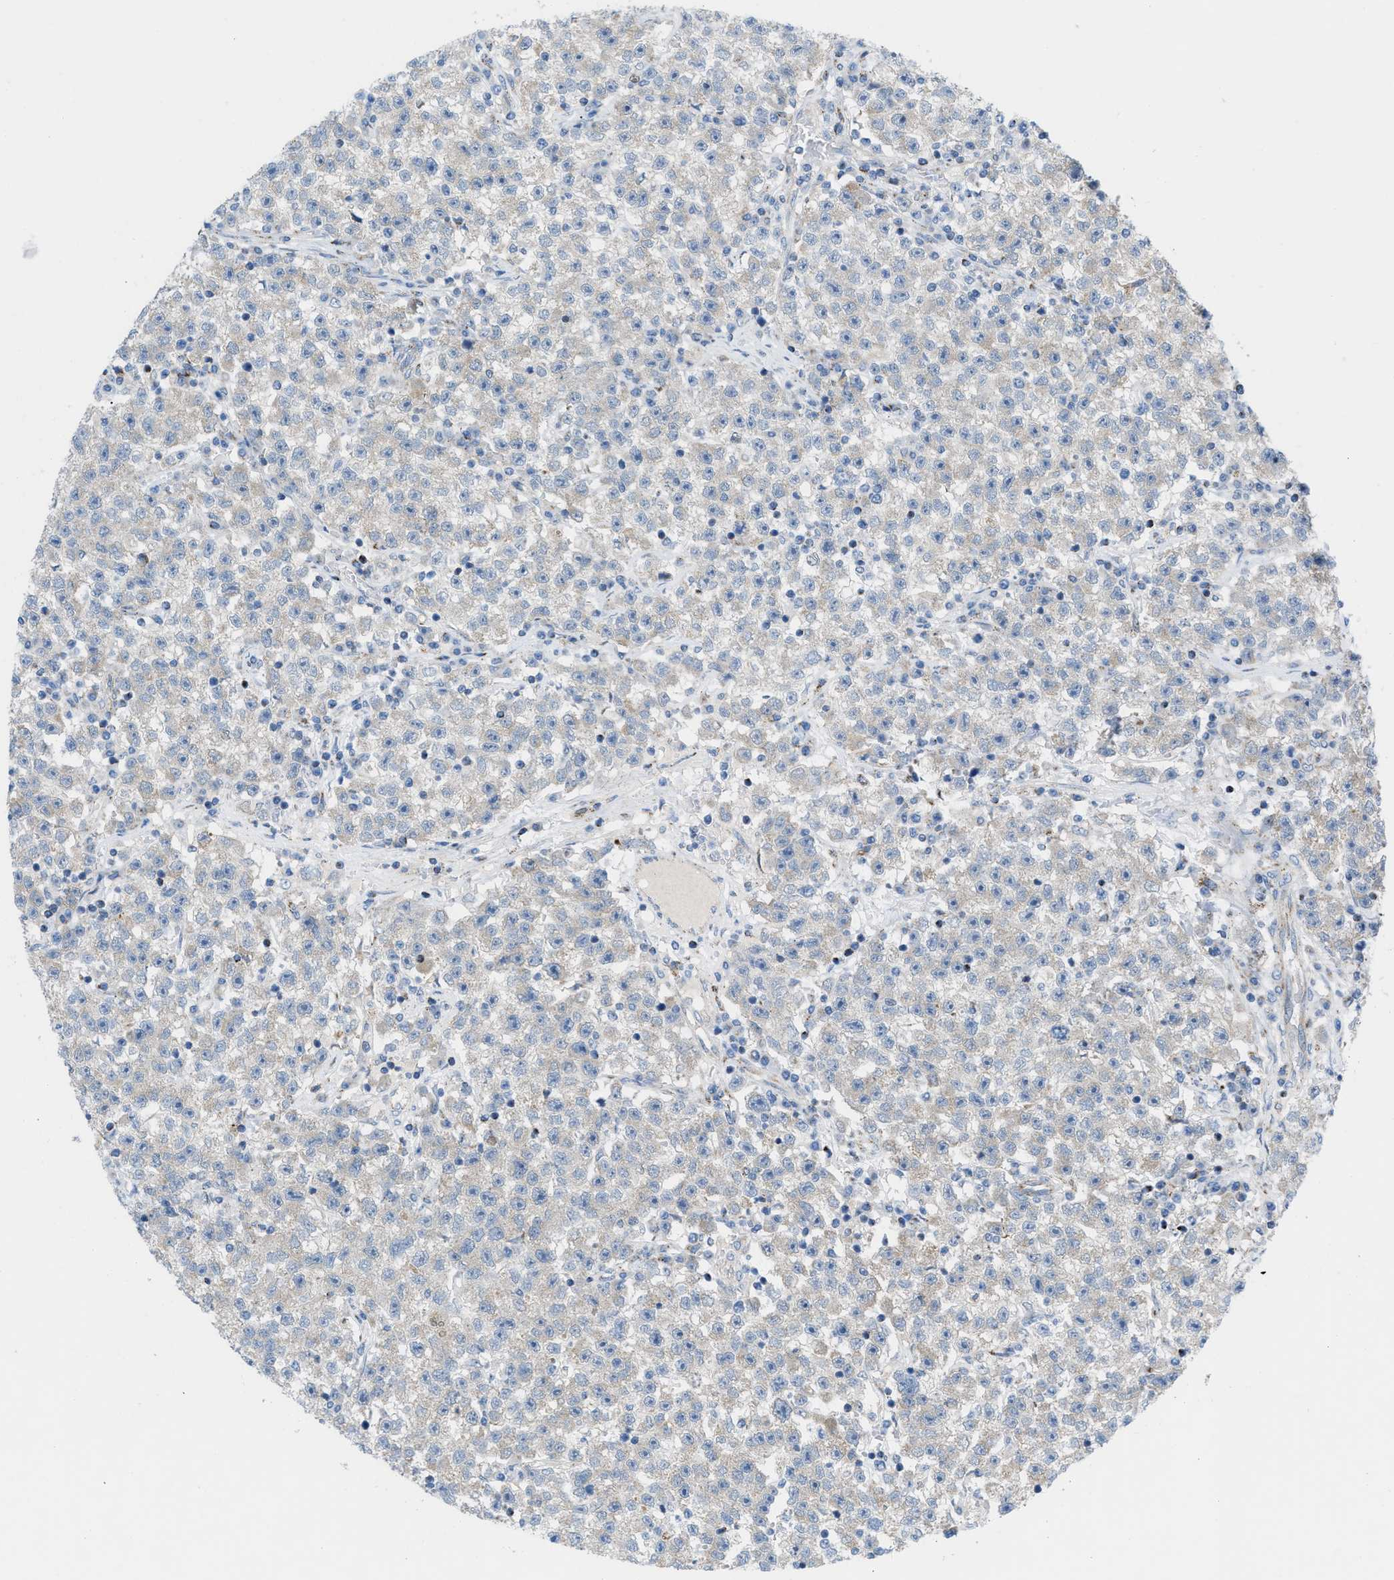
{"staining": {"intensity": "weak", "quantity": "<25%", "location": "cytoplasmic/membranous"}, "tissue": "testis cancer", "cell_type": "Tumor cells", "image_type": "cancer", "snomed": [{"axis": "morphology", "description": "Seminoma, NOS"}, {"axis": "topography", "description": "Testis"}], "caption": "This is an immunohistochemistry (IHC) micrograph of human testis cancer (seminoma). There is no positivity in tumor cells.", "gene": "RBBP9", "patient": {"sex": "male", "age": 22}}